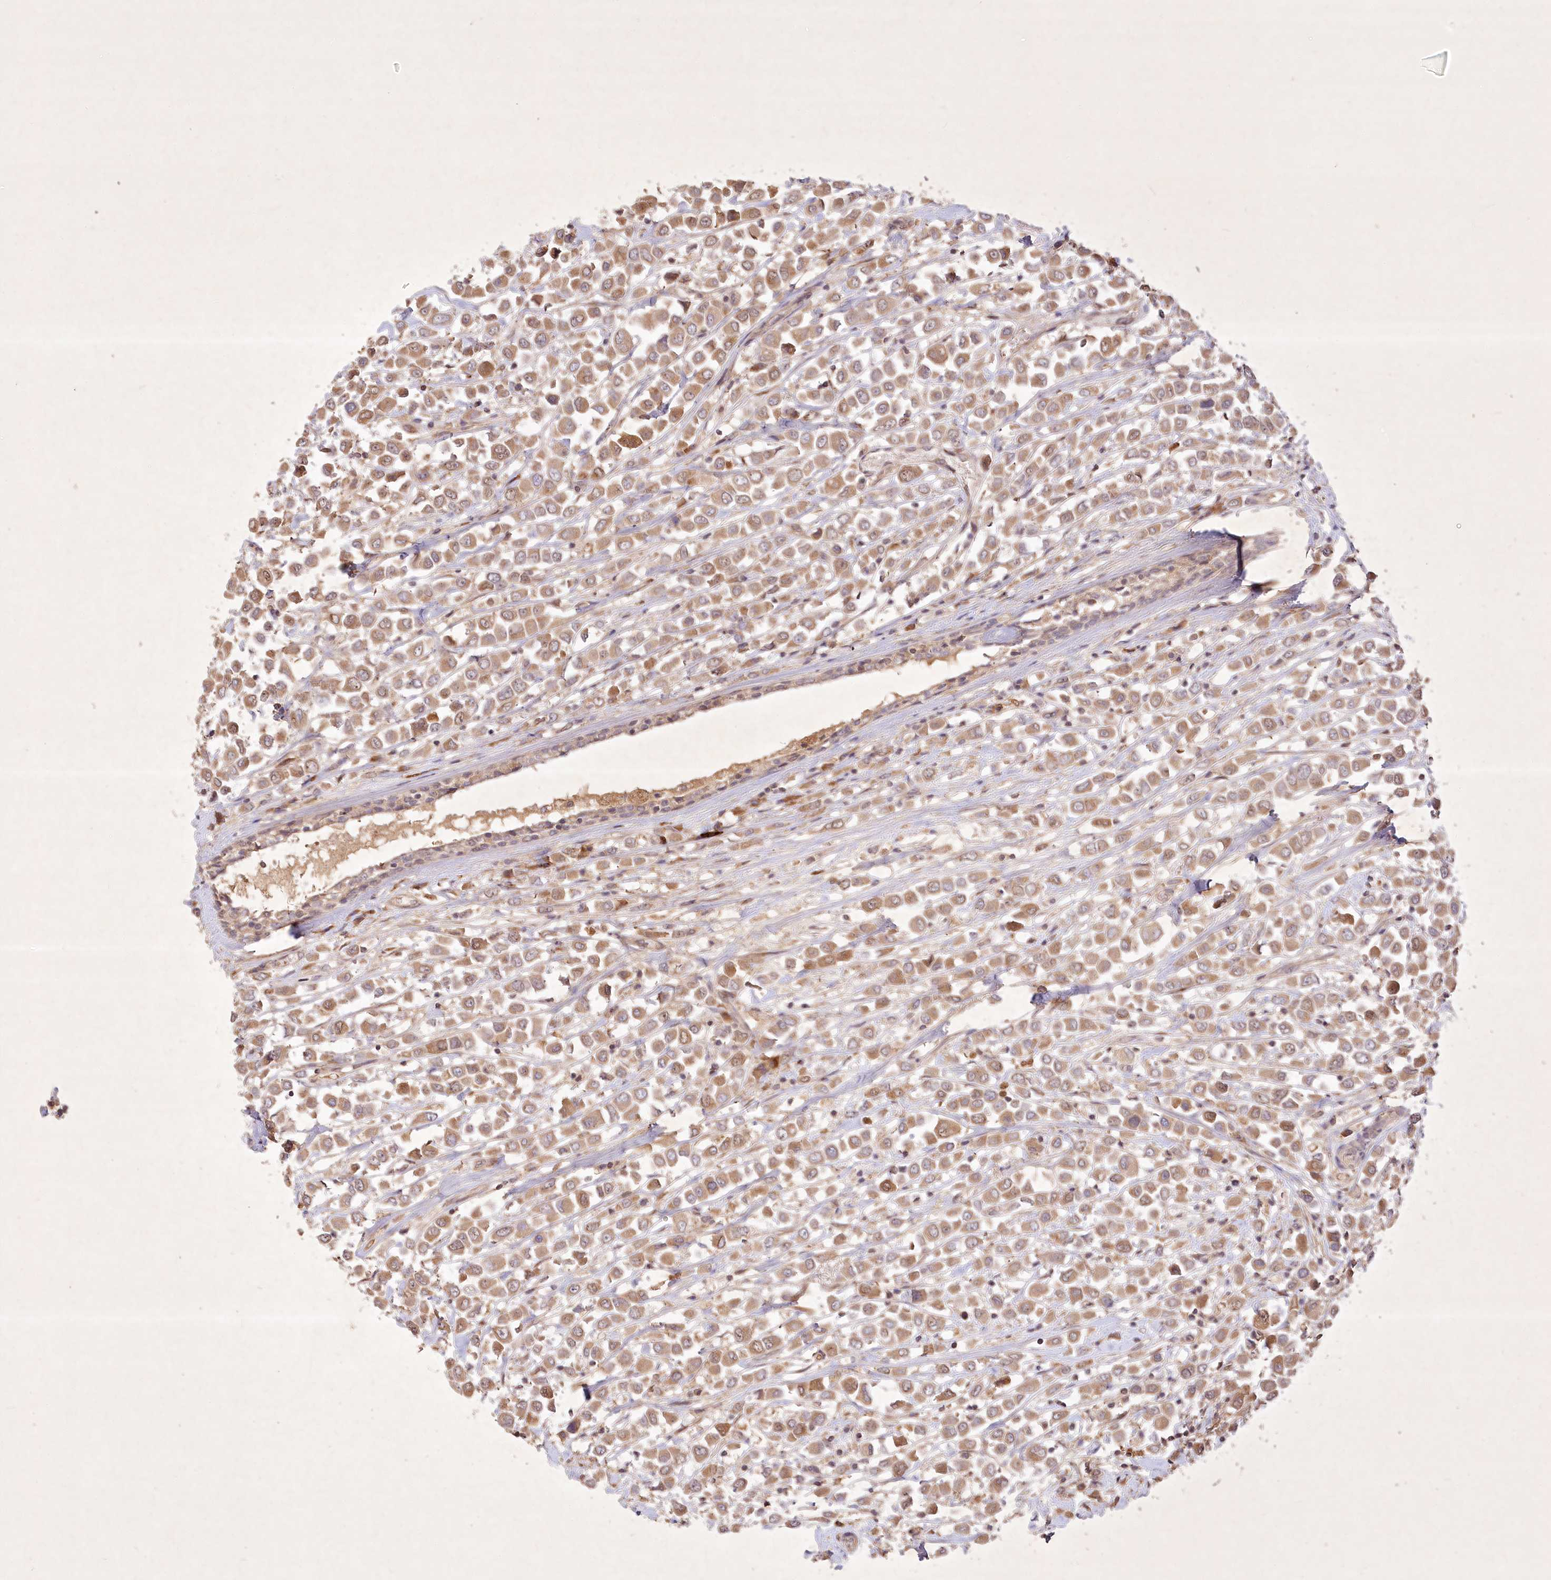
{"staining": {"intensity": "moderate", "quantity": ">75%", "location": "cytoplasmic/membranous"}, "tissue": "breast cancer", "cell_type": "Tumor cells", "image_type": "cancer", "snomed": [{"axis": "morphology", "description": "Duct carcinoma"}, {"axis": "topography", "description": "Breast"}], "caption": "Human breast infiltrating ductal carcinoma stained for a protein (brown) shows moderate cytoplasmic/membranous positive staining in about >75% of tumor cells.", "gene": "IRAK1BP1", "patient": {"sex": "female", "age": 61}}